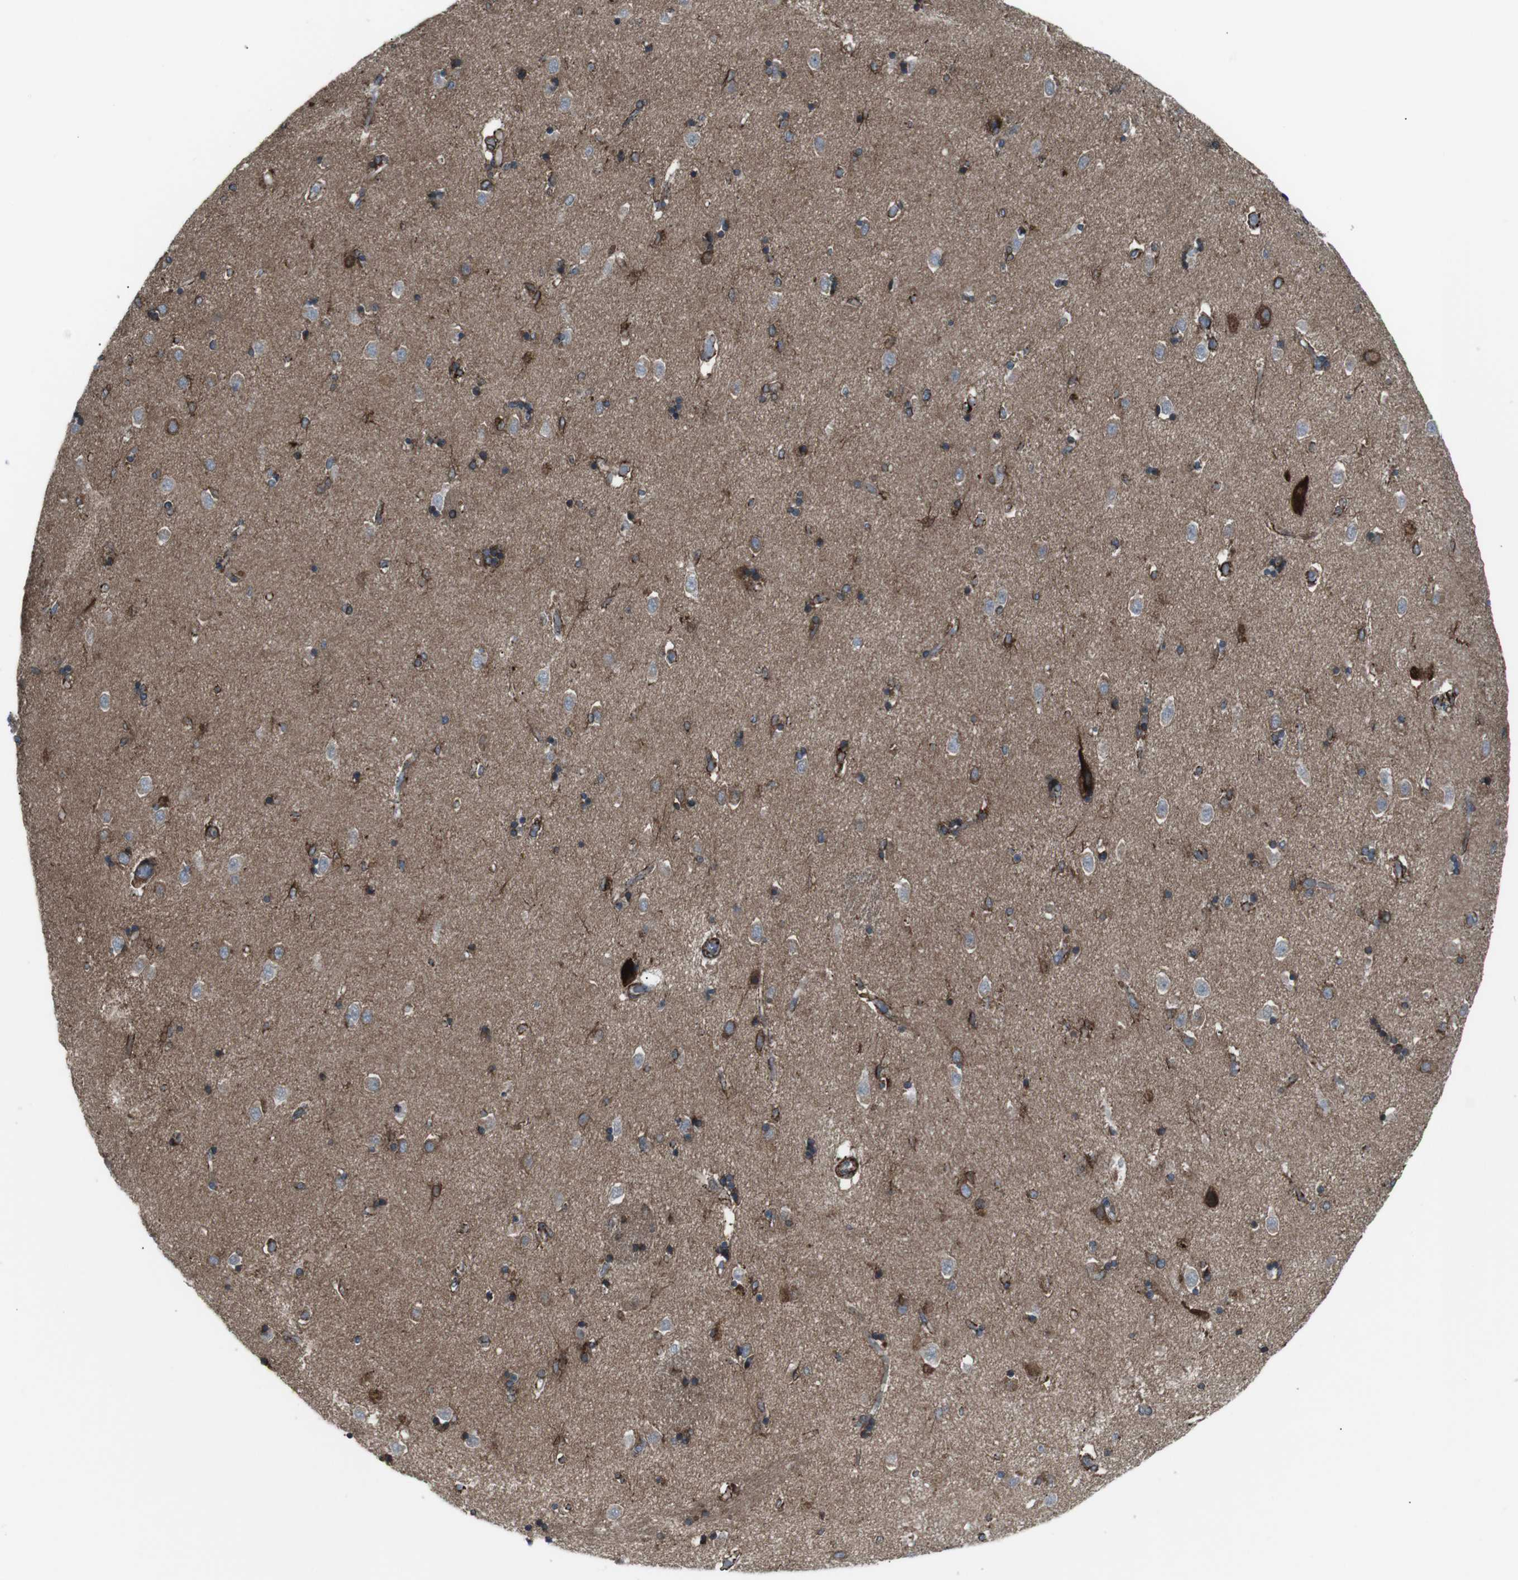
{"staining": {"intensity": "strong", "quantity": "25%-75%", "location": "cytoplasmic/membranous"}, "tissue": "caudate", "cell_type": "Glial cells", "image_type": "normal", "snomed": [{"axis": "morphology", "description": "Normal tissue, NOS"}, {"axis": "topography", "description": "Lateral ventricle wall"}], "caption": "Caudate stained with IHC demonstrates strong cytoplasmic/membranous positivity in approximately 25%-75% of glial cells.", "gene": "LNPK", "patient": {"sex": "female", "age": 54}}